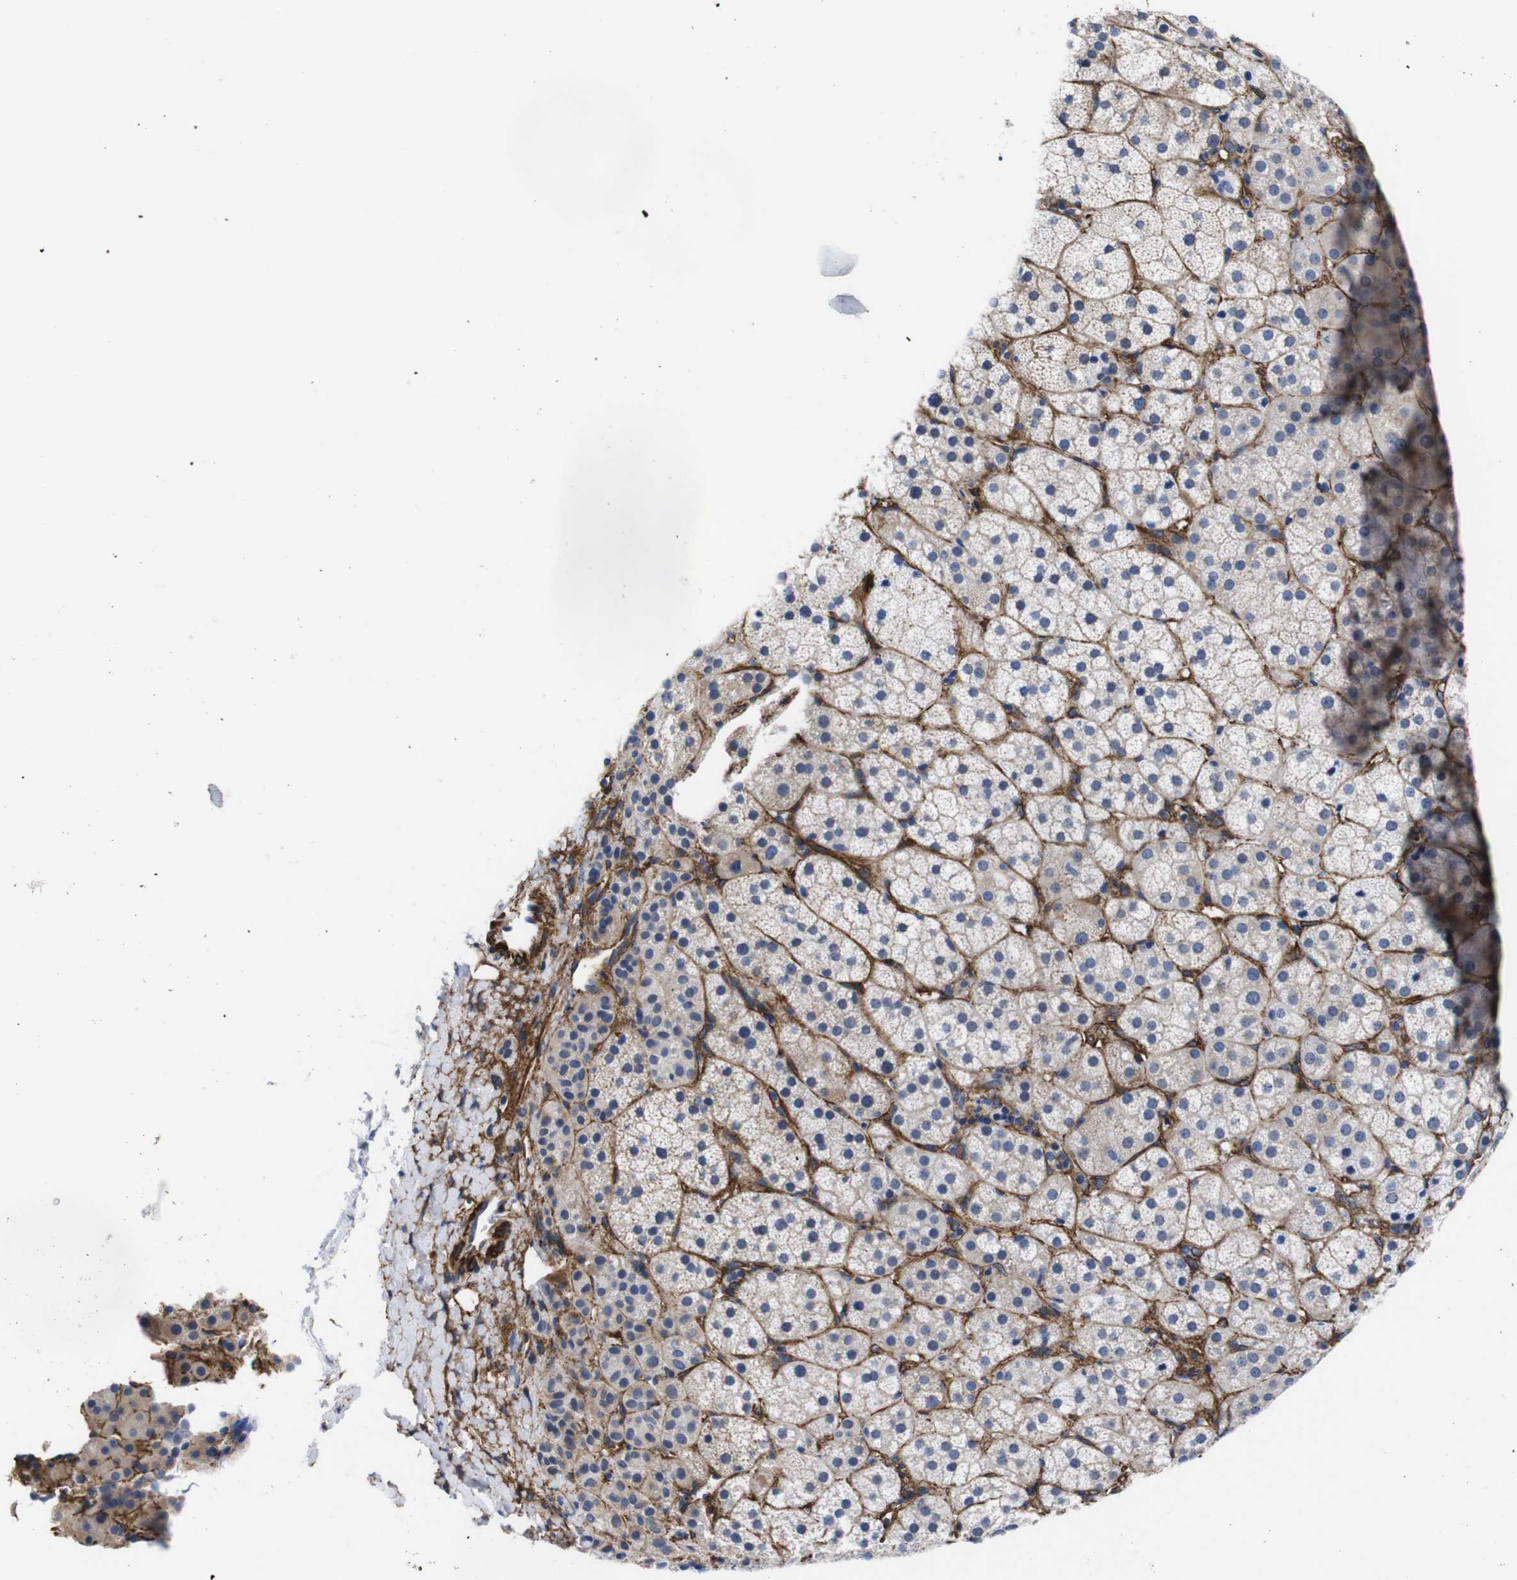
{"staining": {"intensity": "negative", "quantity": "none", "location": "none"}, "tissue": "adrenal gland", "cell_type": "Glandular cells", "image_type": "normal", "snomed": [{"axis": "morphology", "description": "Normal tissue, NOS"}, {"axis": "topography", "description": "Adrenal gland"}], "caption": "High power microscopy image of an immunohistochemistry image of benign adrenal gland, revealing no significant staining in glandular cells. (DAB (3,3'-diaminobenzidine) immunohistochemistry visualized using brightfield microscopy, high magnification).", "gene": "WNT10A", "patient": {"sex": "female", "age": 57}}